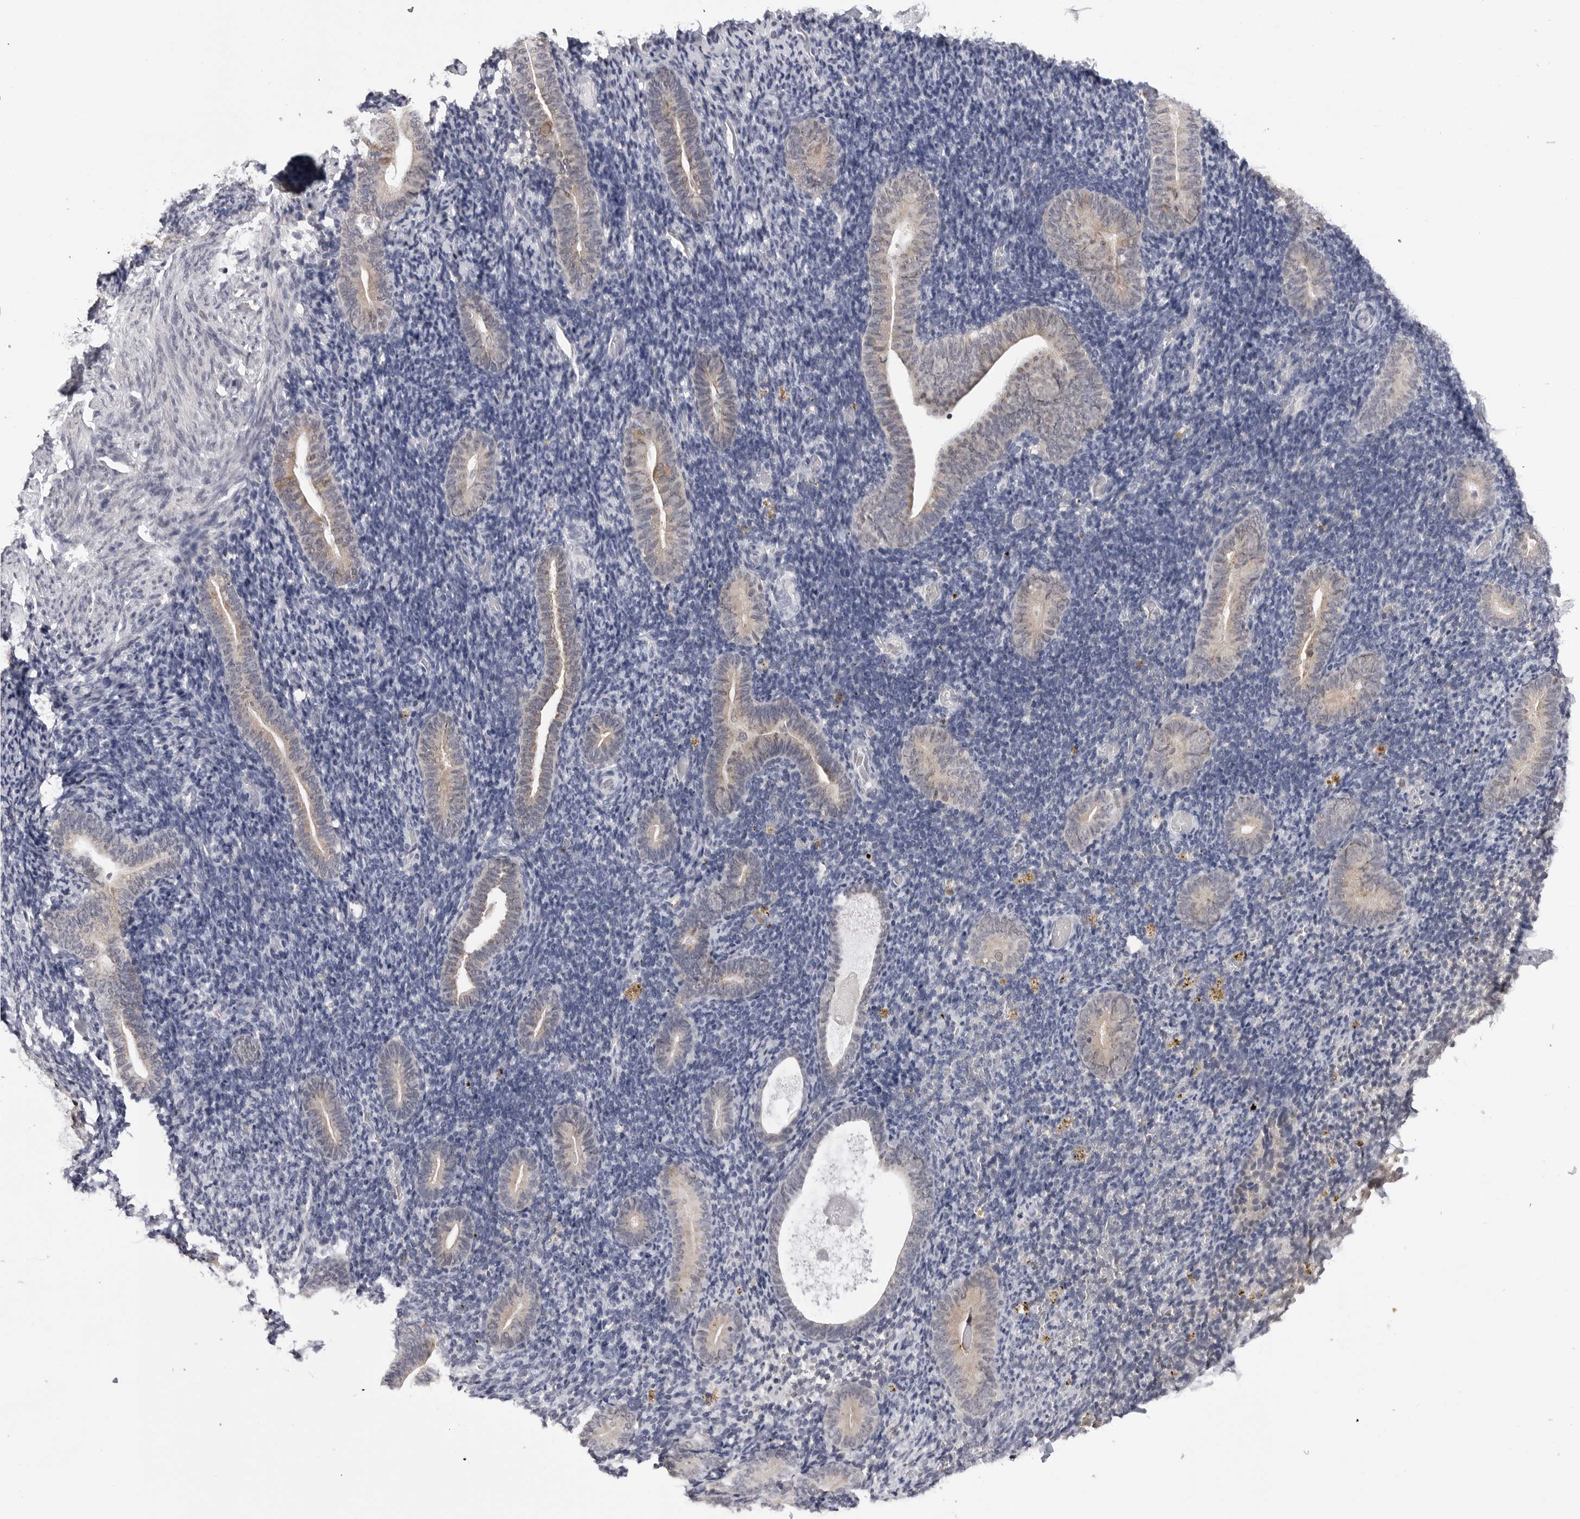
{"staining": {"intensity": "negative", "quantity": "none", "location": "none"}, "tissue": "endometrium", "cell_type": "Cells in endometrial stroma", "image_type": "normal", "snomed": [{"axis": "morphology", "description": "Normal tissue, NOS"}, {"axis": "topography", "description": "Endometrium"}], "caption": "This is an immunohistochemistry micrograph of unremarkable human endometrium. There is no positivity in cells in endometrial stroma.", "gene": "CDK20", "patient": {"sex": "female", "age": 51}}